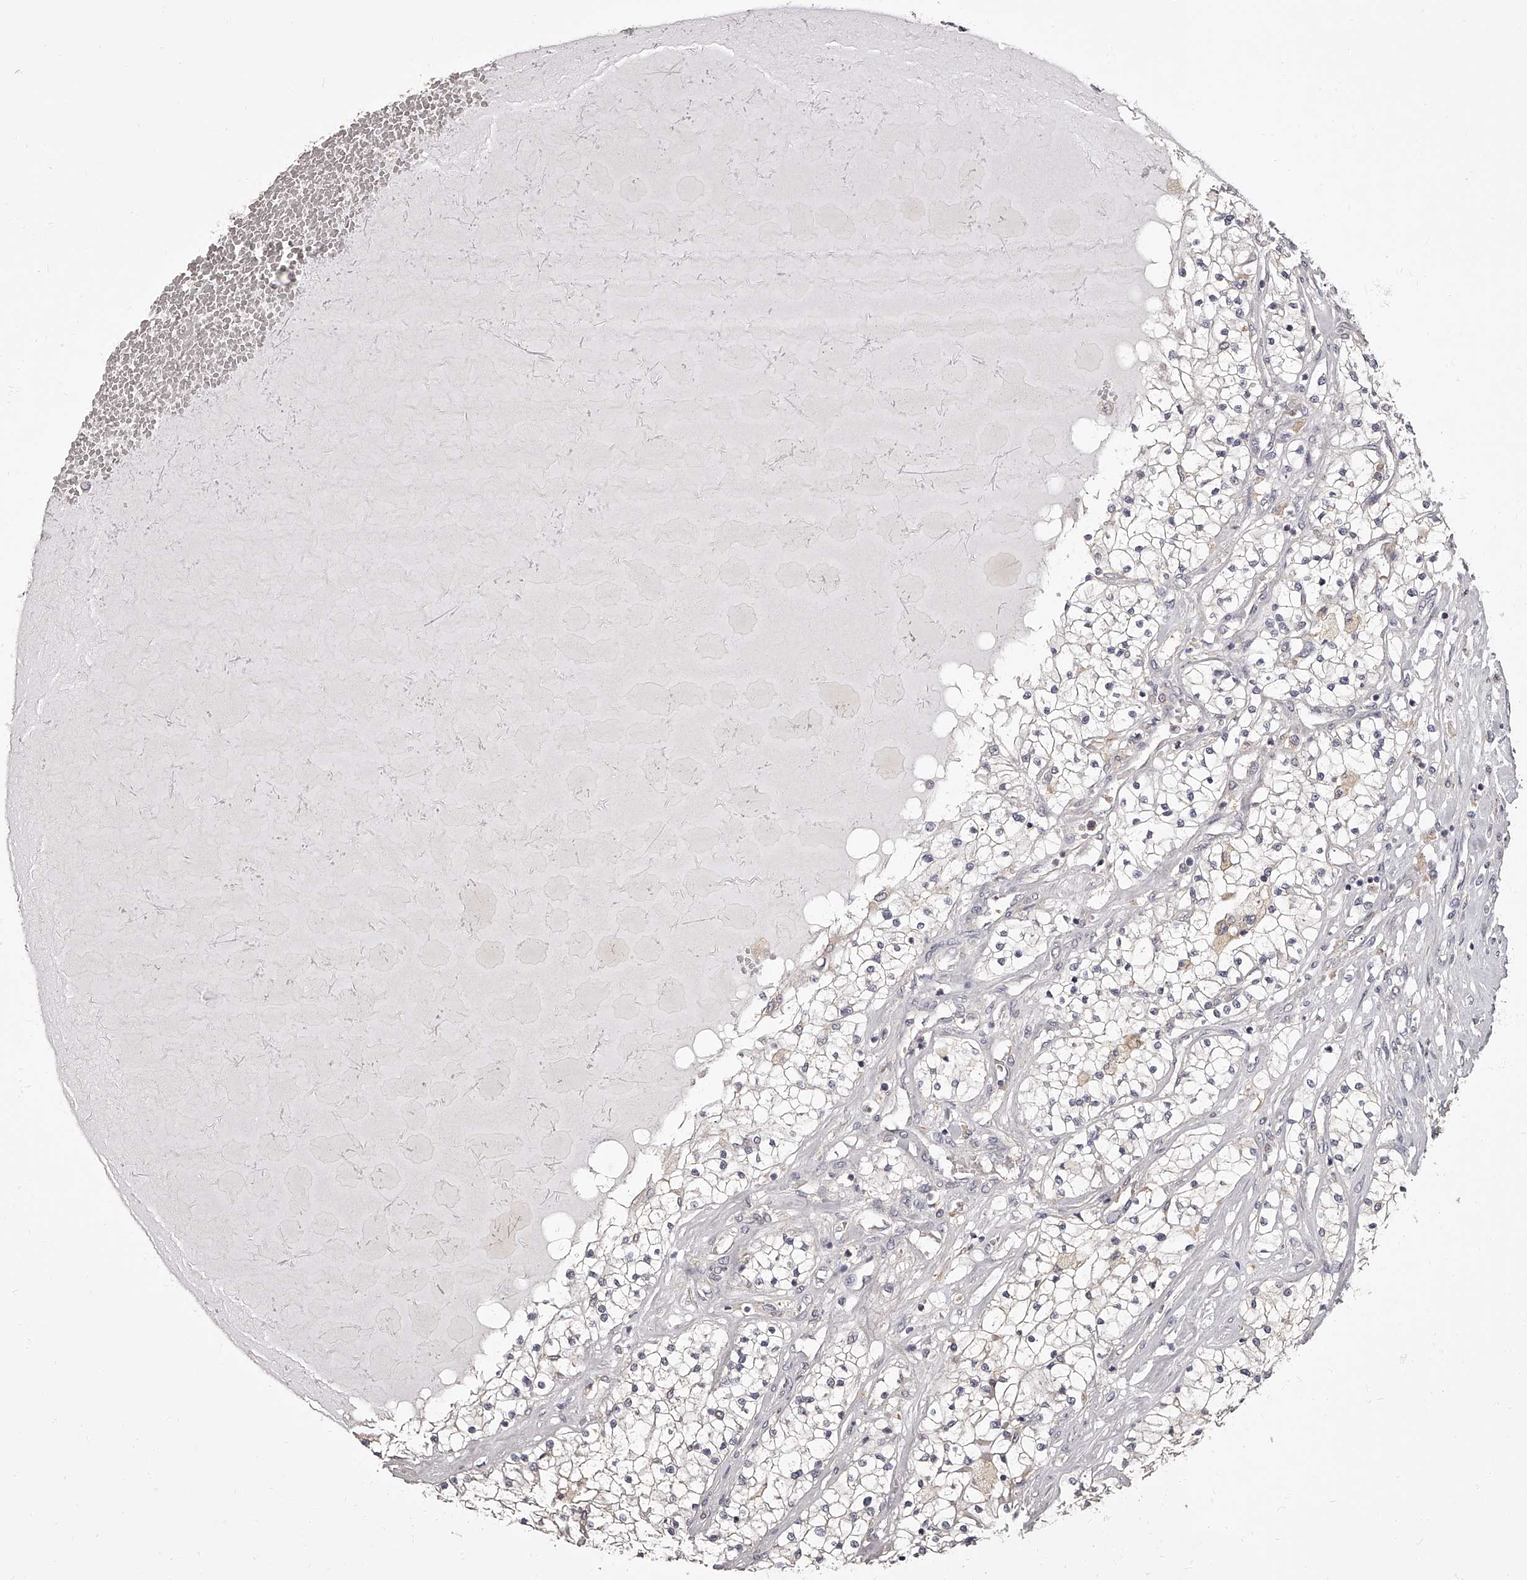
{"staining": {"intensity": "negative", "quantity": "none", "location": "none"}, "tissue": "renal cancer", "cell_type": "Tumor cells", "image_type": "cancer", "snomed": [{"axis": "morphology", "description": "Normal tissue, NOS"}, {"axis": "morphology", "description": "Adenocarcinoma, NOS"}, {"axis": "topography", "description": "Kidney"}], "caption": "Adenocarcinoma (renal) was stained to show a protein in brown. There is no significant positivity in tumor cells.", "gene": "APEH", "patient": {"sex": "male", "age": 68}}